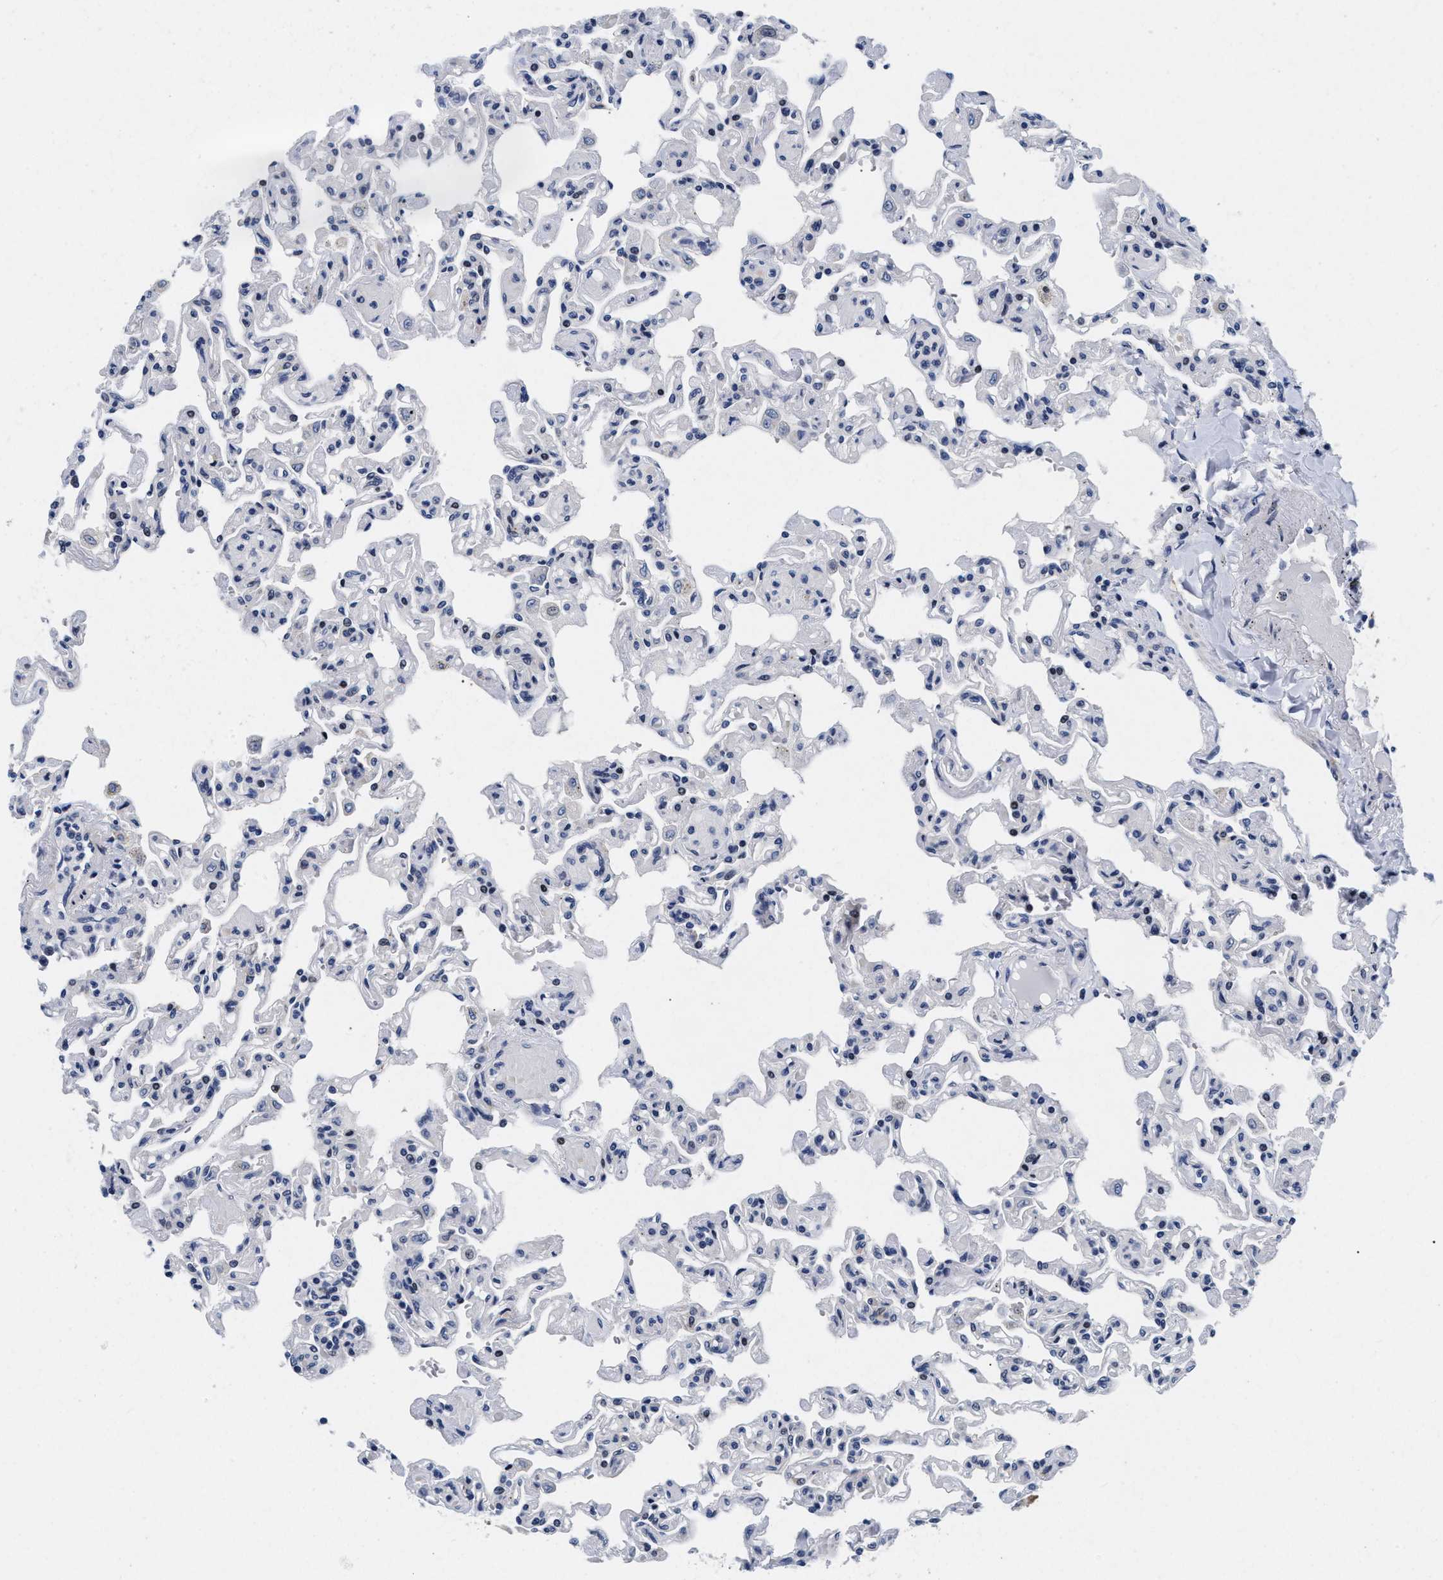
{"staining": {"intensity": "negative", "quantity": "none", "location": "none"}, "tissue": "lung", "cell_type": "Alveolar cells", "image_type": "normal", "snomed": [{"axis": "morphology", "description": "Normal tissue, NOS"}, {"axis": "topography", "description": "Lung"}], "caption": "This is an IHC histopathology image of benign lung. There is no positivity in alveolar cells.", "gene": "LAD1", "patient": {"sex": "male", "age": 21}}